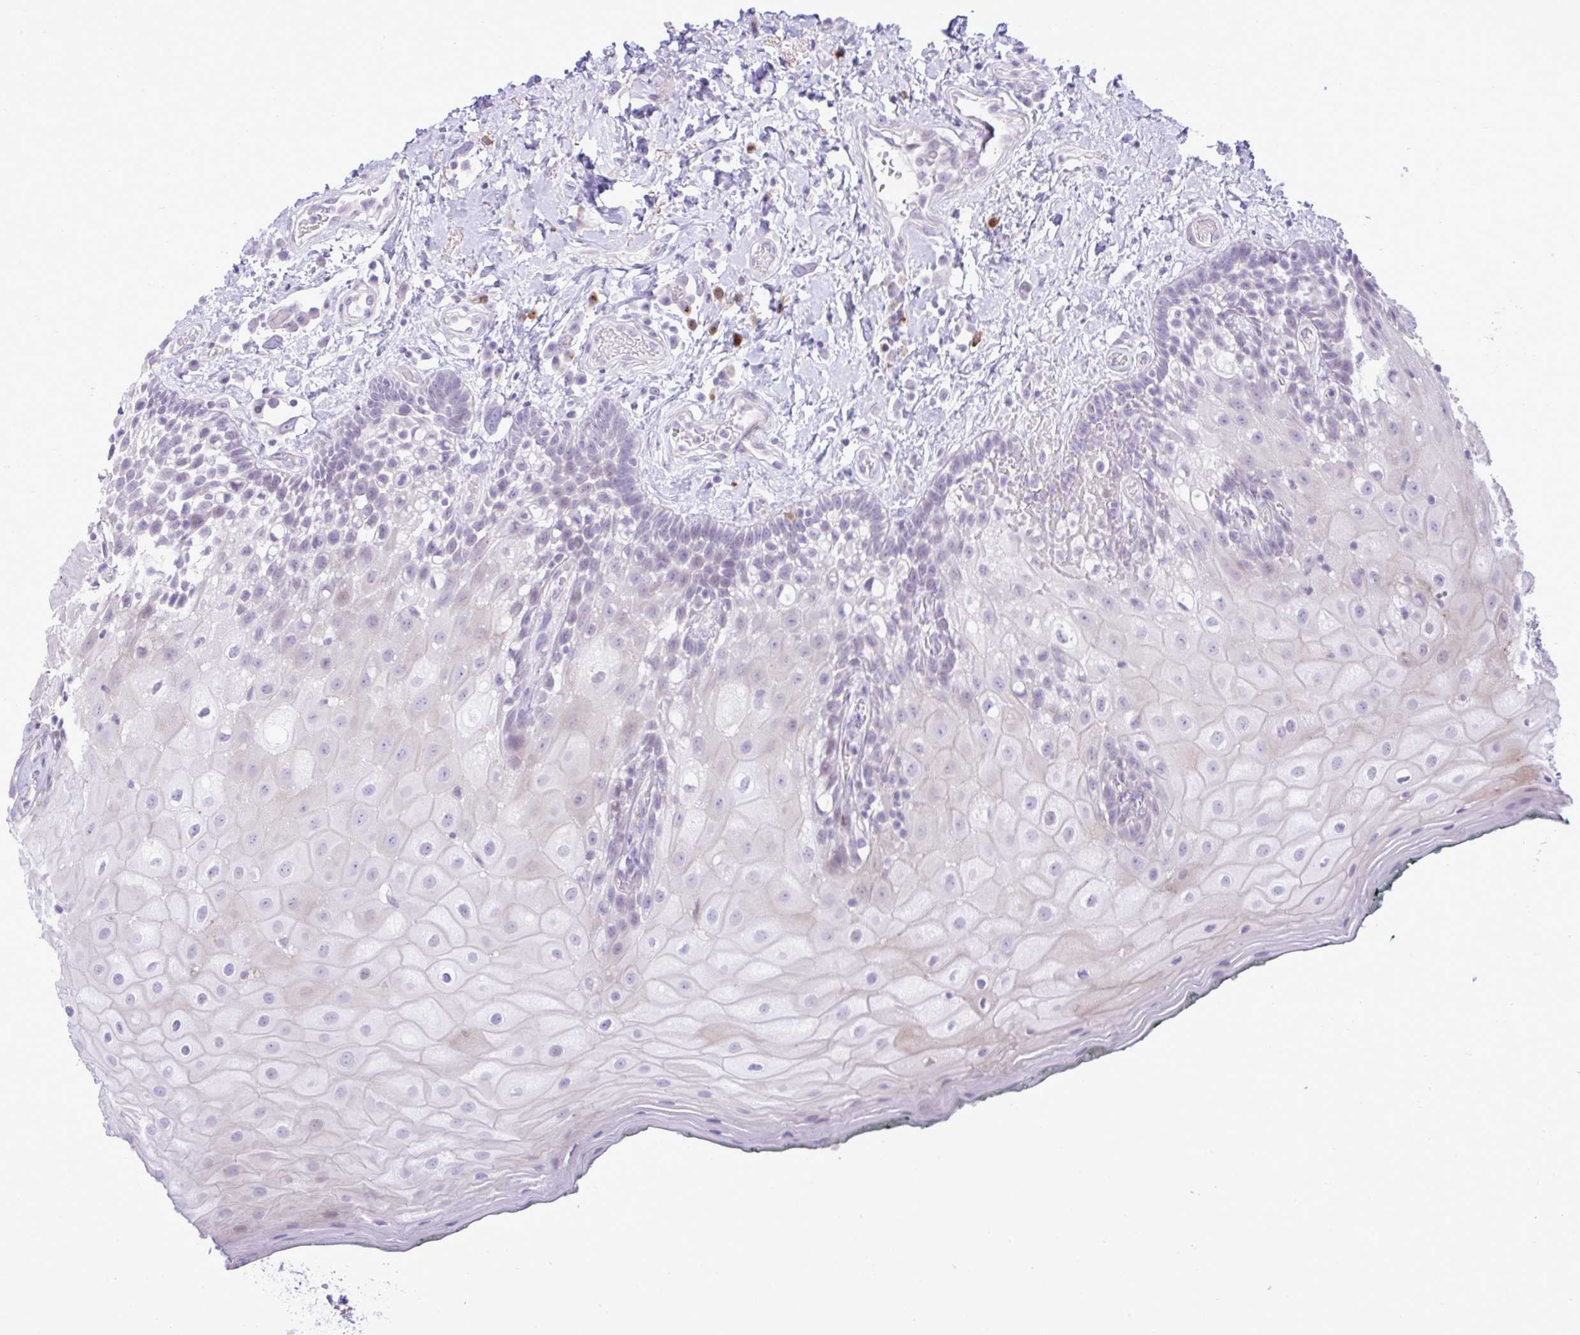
{"staining": {"intensity": "negative", "quantity": "none", "location": "none"}, "tissue": "oral mucosa", "cell_type": "Squamous epithelial cells", "image_type": "normal", "snomed": [{"axis": "morphology", "description": "Normal tissue, NOS"}, {"axis": "morphology", "description": "Squamous cell carcinoma, NOS"}, {"axis": "topography", "description": "Oral tissue"}, {"axis": "topography", "description": "Head-Neck"}], "caption": "IHC micrograph of benign oral mucosa: human oral mucosa stained with DAB (3,3'-diaminobenzidine) displays no significant protein staining in squamous epithelial cells.", "gene": "SPAG1", "patient": {"sex": "male", "age": 64}}